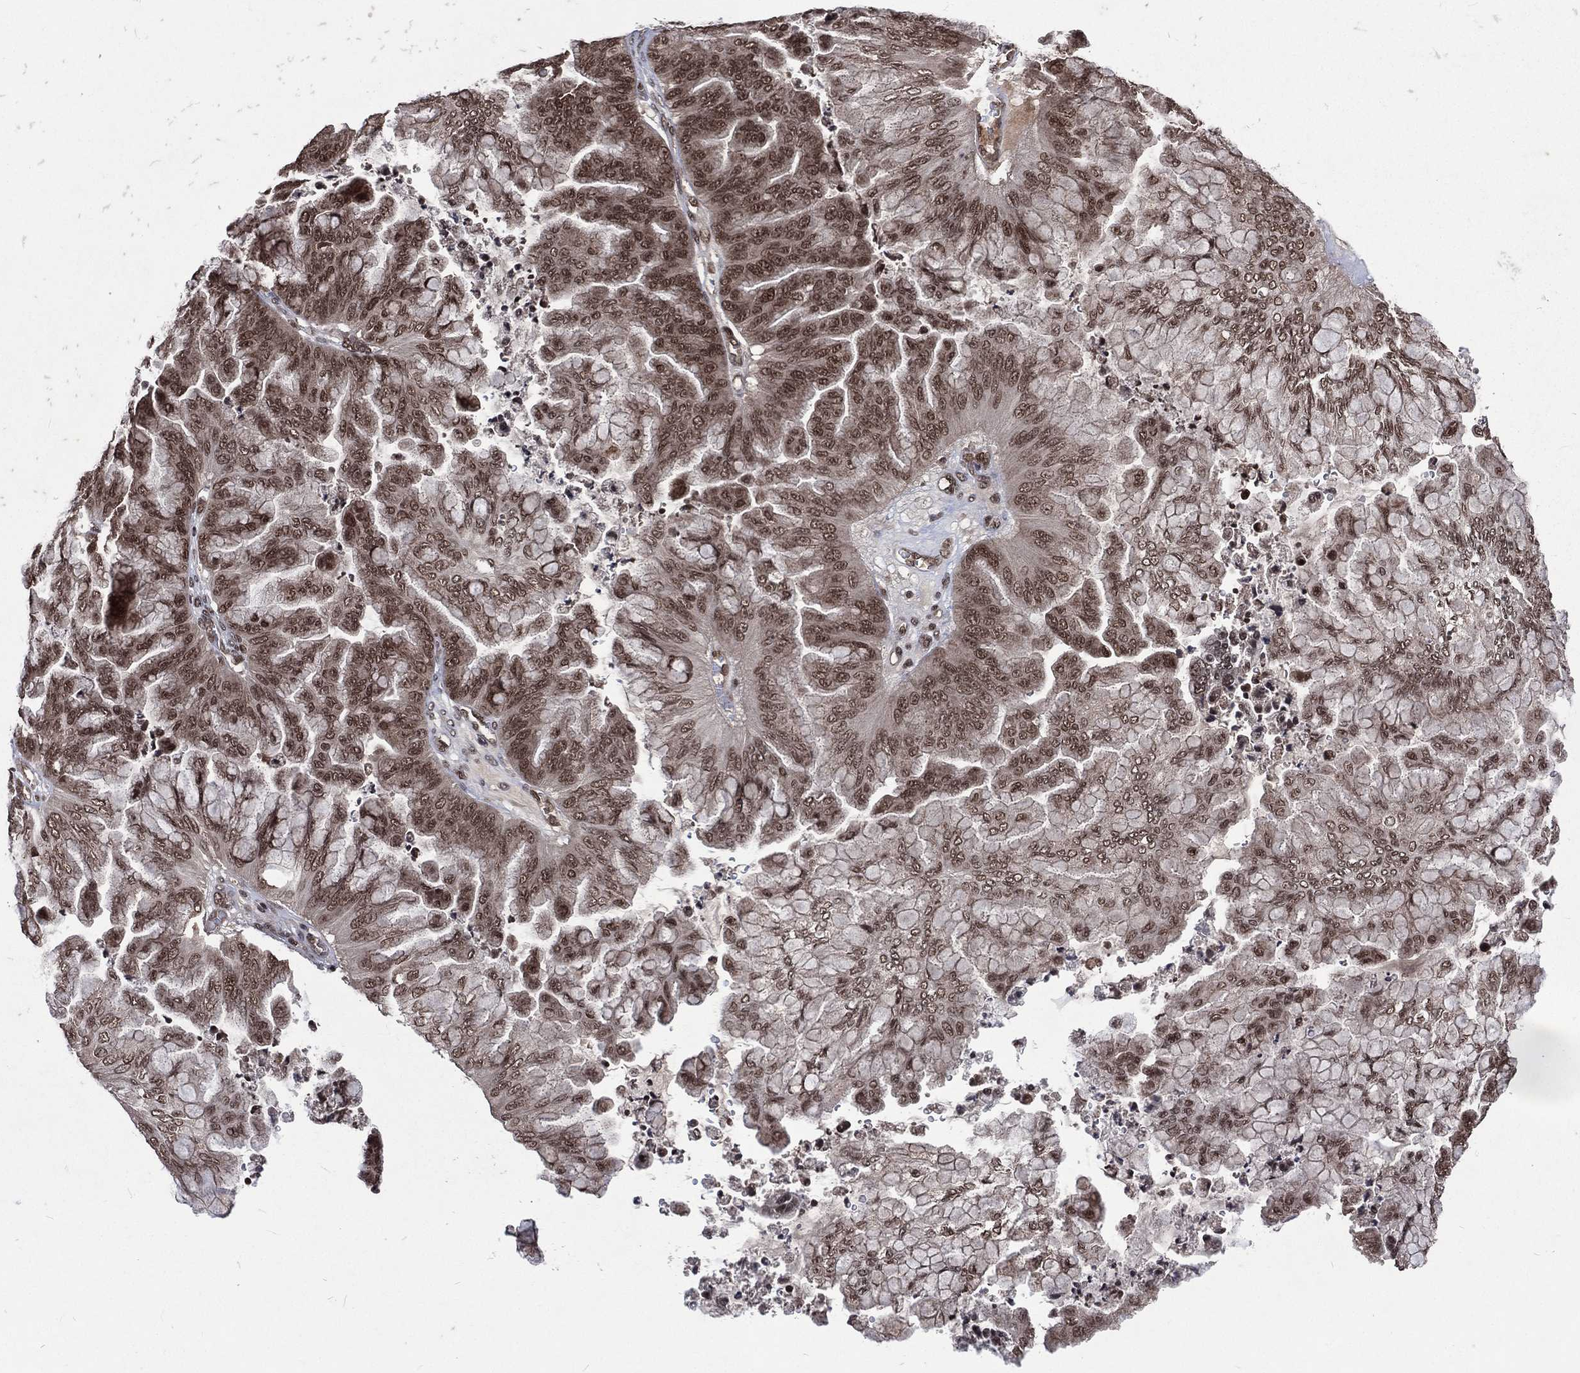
{"staining": {"intensity": "moderate", "quantity": "25%-75%", "location": "cytoplasmic/membranous,nuclear"}, "tissue": "ovarian cancer", "cell_type": "Tumor cells", "image_type": "cancer", "snomed": [{"axis": "morphology", "description": "Cystadenocarcinoma, mucinous, NOS"}, {"axis": "topography", "description": "Ovary"}], "caption": "This is an image of immunohistochemistry (IHC) staining of ovarian cancer (mucinous cystadenocarcinoma), which shows moderate expression in the cytoplasmic/membranous and nuclear of tumor cells.", "gene": "DMAP1", "patient": {"sex": "female", "age": 67}}